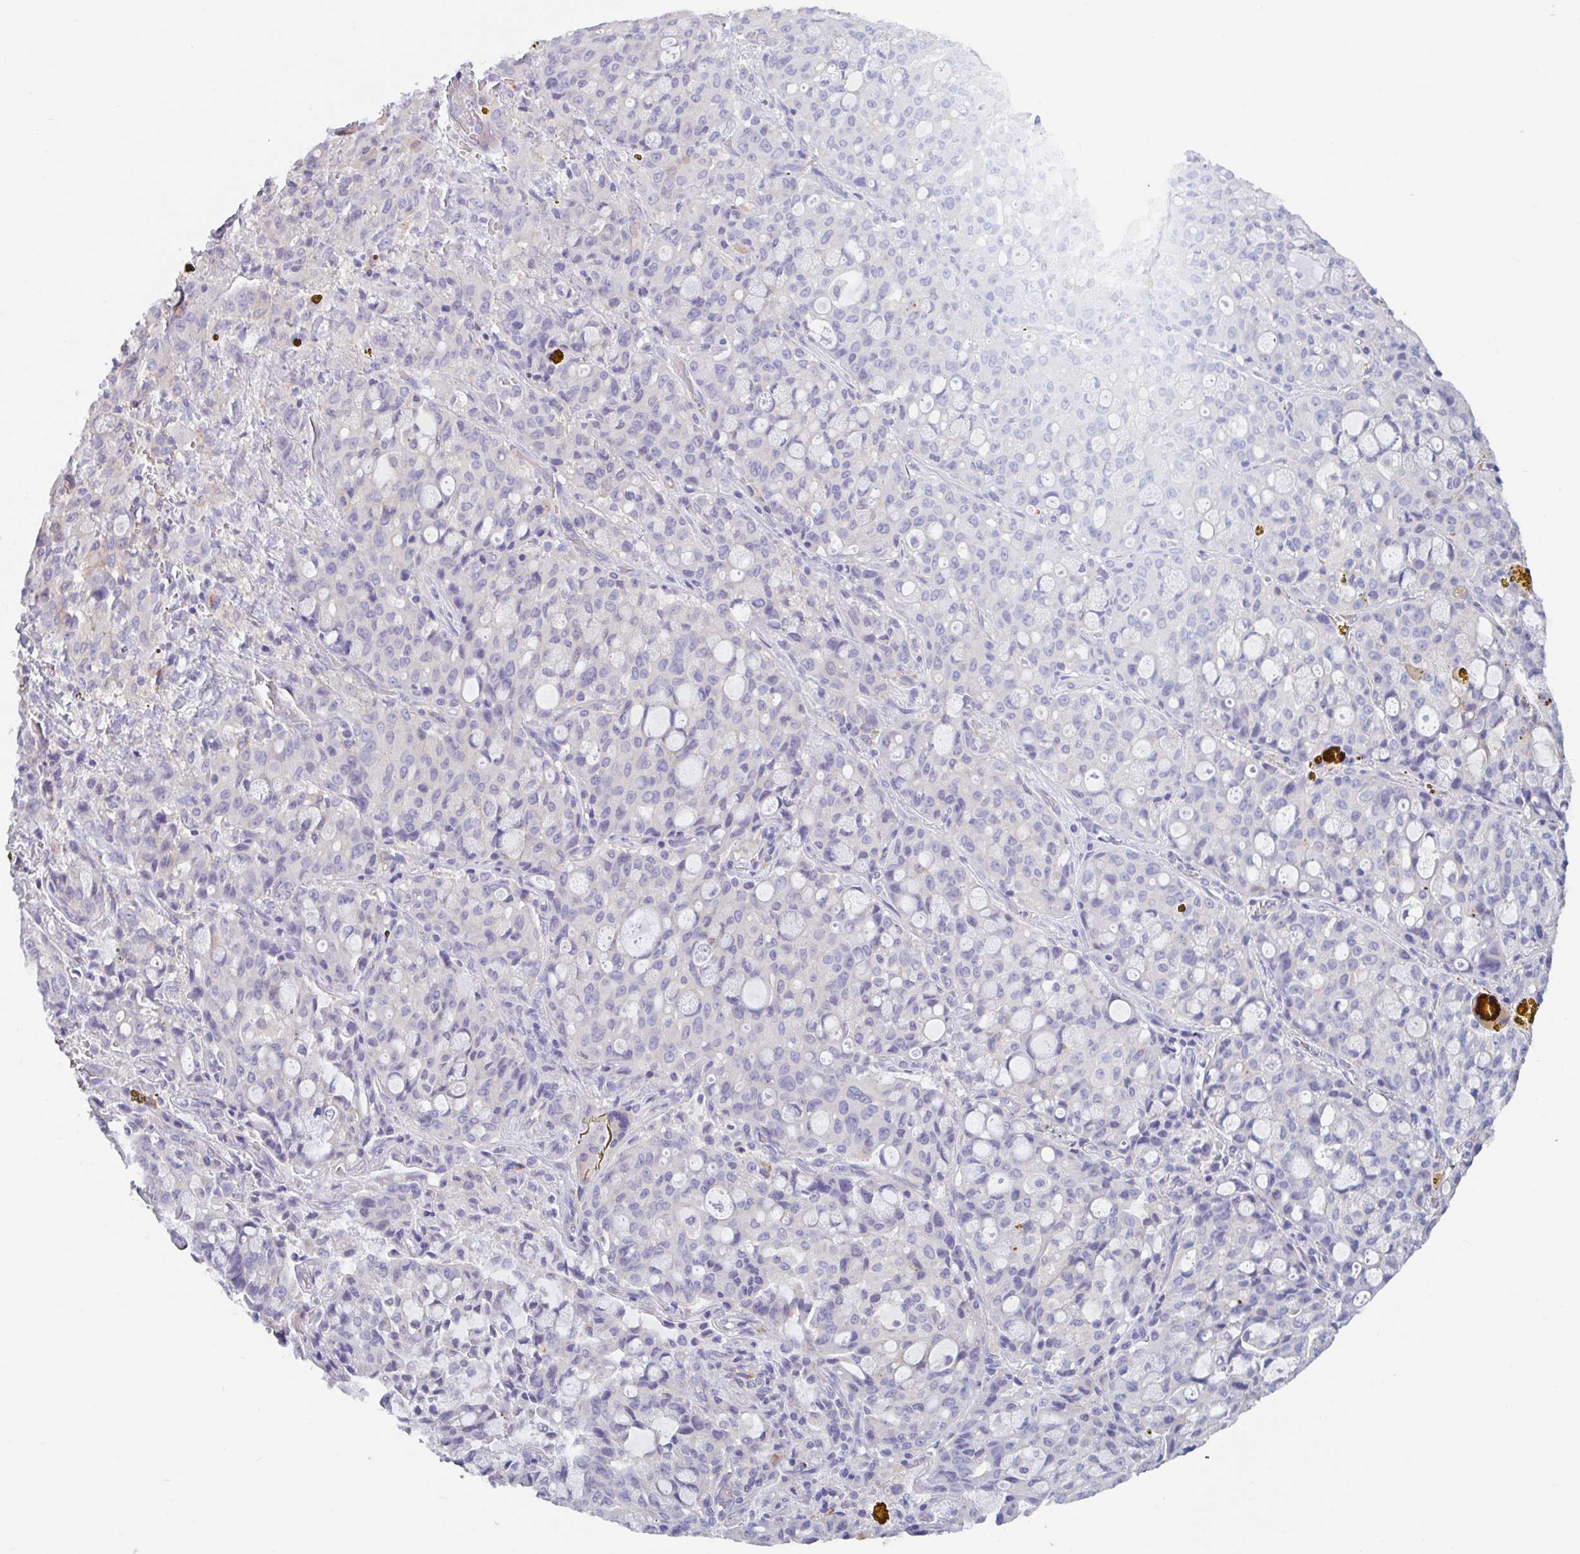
{"staining": {"intensity": "negative", "quantity": "none", "location": "none"}, "tissue": "lung cancer", "cell_type": "Tumor cells", "image_type": "cancer", "snomed": [{"axis": "morphology", "description": "Adenocarcinoma, NOS"}, {"axis": "topography", "description": "Lung"}], "caption": "This is an immunohistochemistry image of lung cancer. There is no staining in tumor cells.", "gene": "LENG9", "patient": {"sex": "female", "age": 44}}